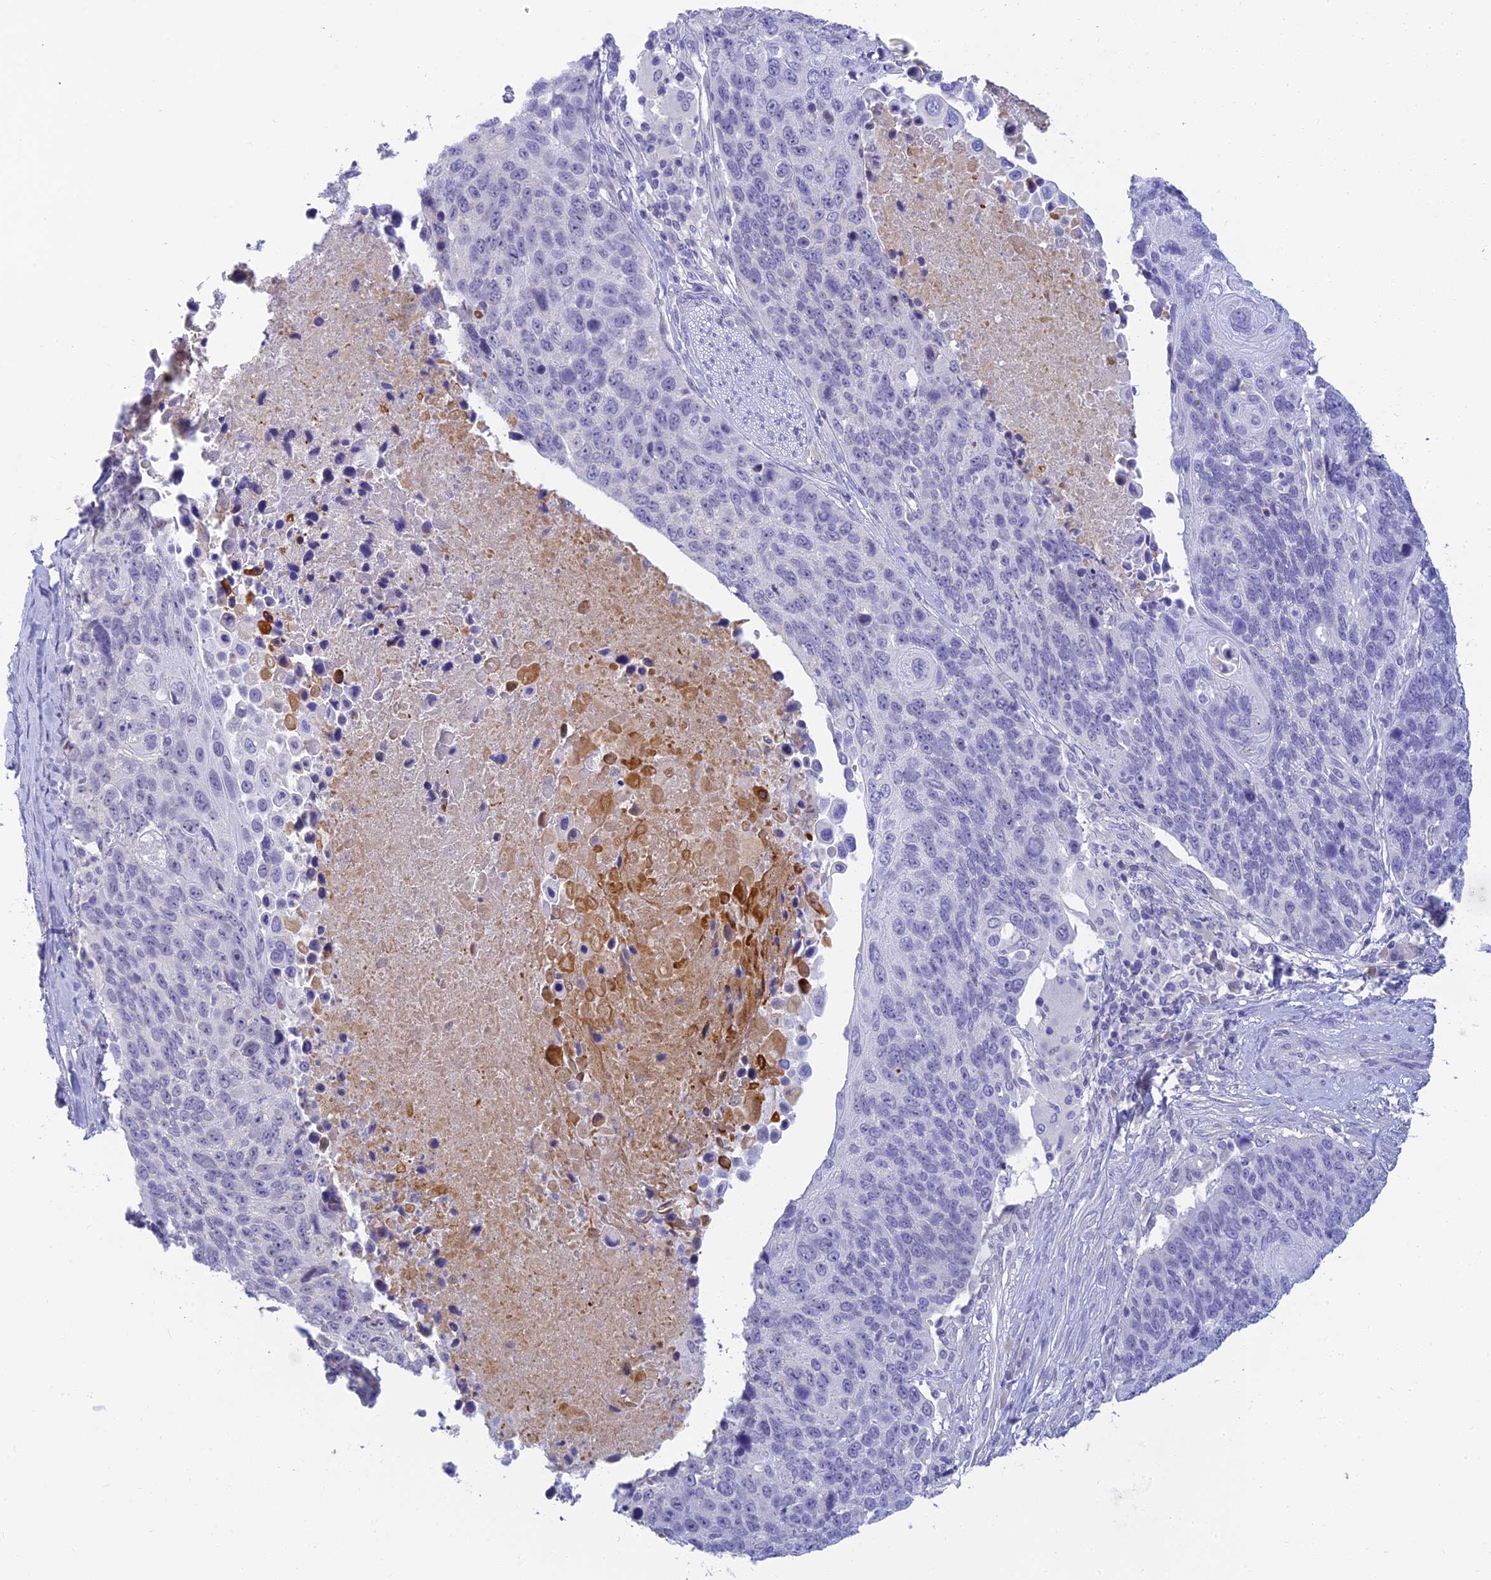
{"staining": {"intensity": "negative", "quantity": "none", "location": "none"}, "tissue": "lung cancer", "cell_type": "Tumor cells", "image_type": "cancer", "snomed": [{"axis": "morphology", "description": "Normal tissue, NOS"}, {"axis": "morphology", "description": "Squamous cell carcinoma, NOS"}, {"axis": "topography", "description": "Lymph node"}, {"axis": "topography", "description": "Lung"}], "caption": "Tumor cells show no significant expression in lung squamous cell carcinoma.", "gene": "INTS13", "patient": {"sex": "male", "age": 66}}